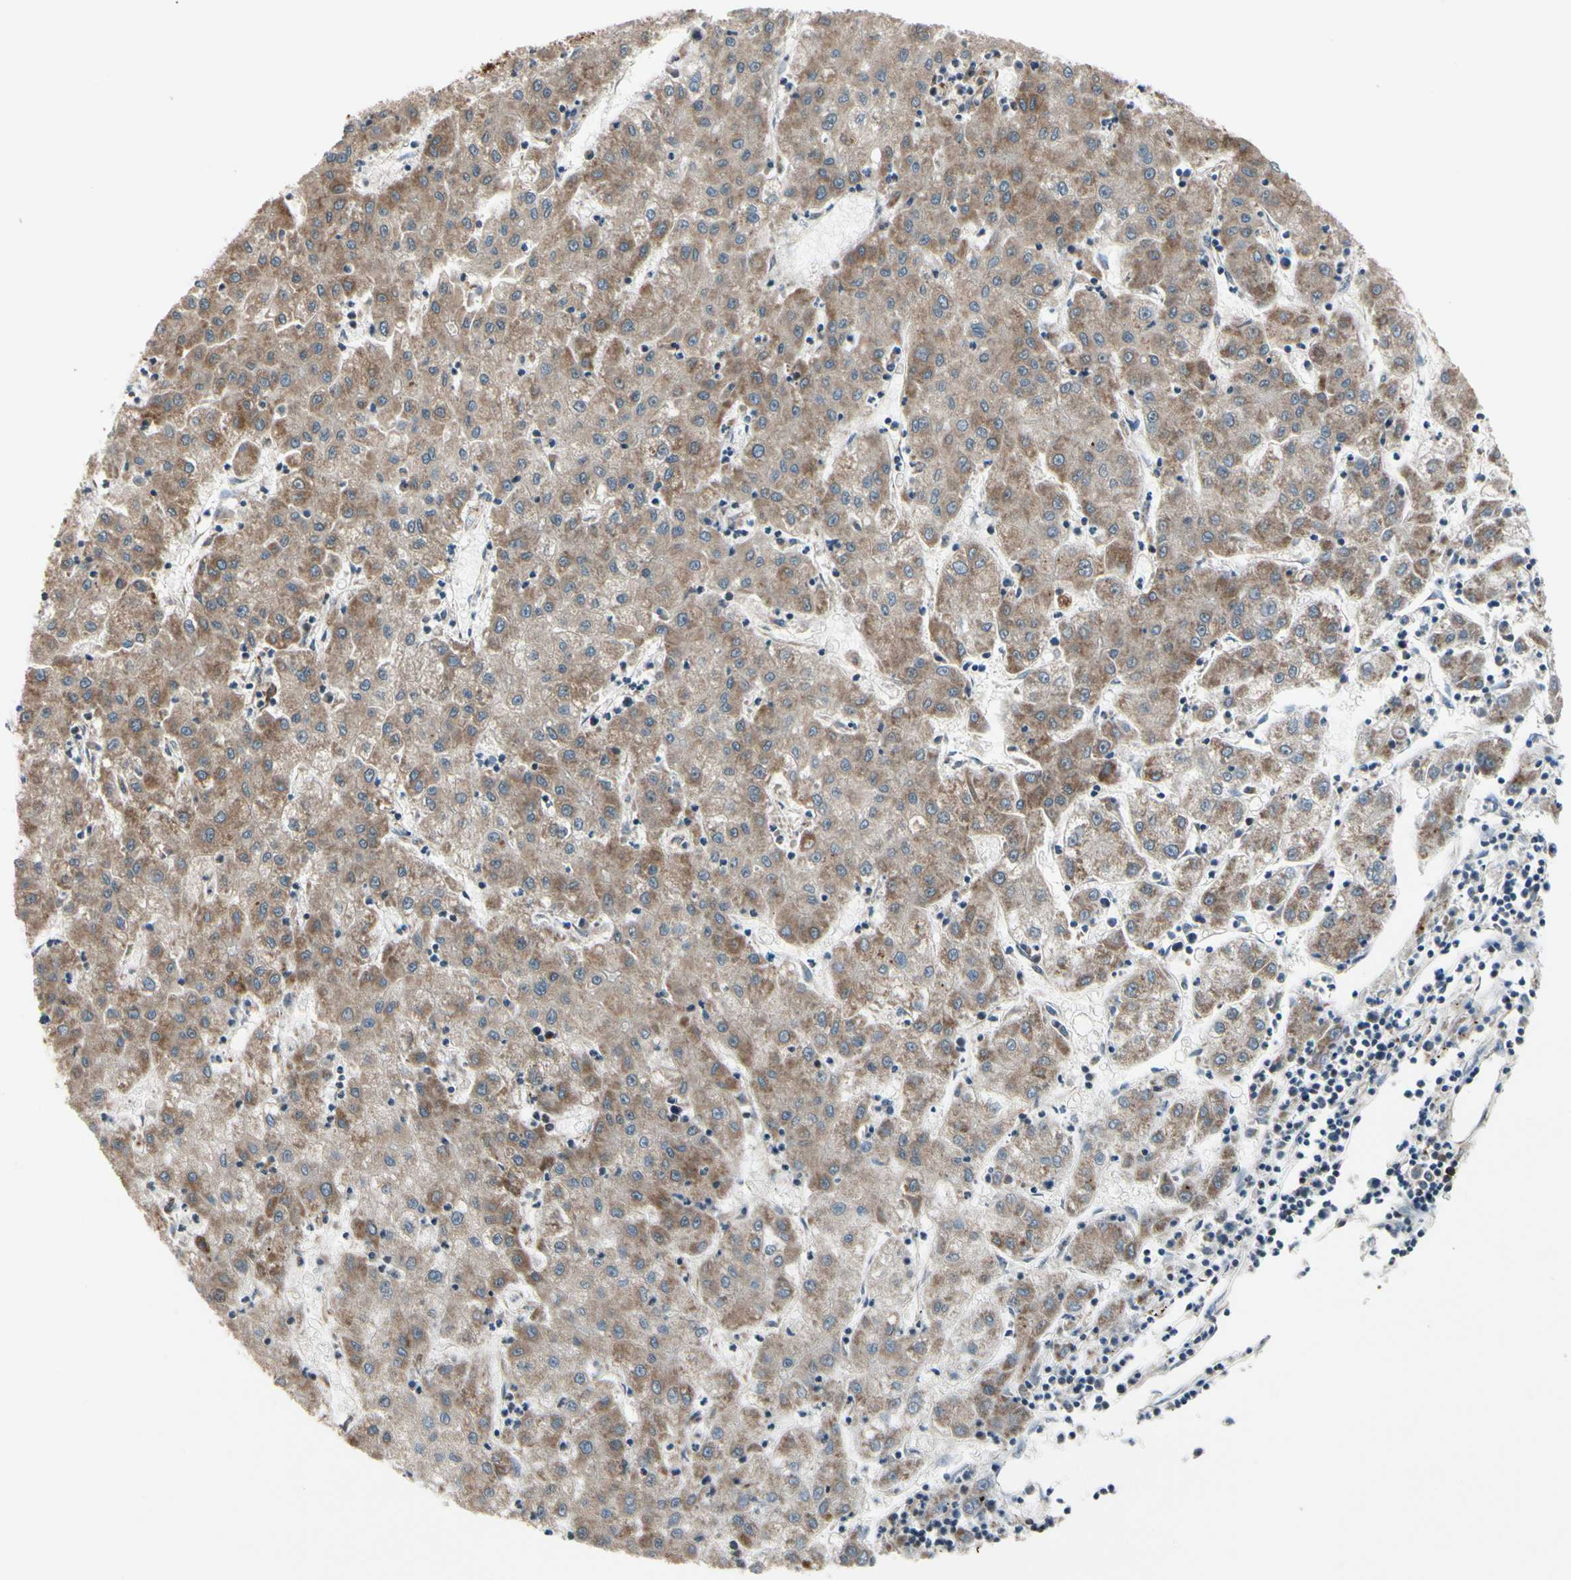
{"staining": {"intensity": "moderate", "quantity": ">75%", "location": "cytoplasmic/membranous"}, "tissue": "liver cancer", "cell_type": "Tumor cells", "image_type": "cancer", "snomed": [{"axis": "morphology", "description": "Carcinoma, Hepatocellular, NOS"}, {"axis": "topography", "description": "Liver"}], "caption": "Immunohistochemistry (IHC) (DAB (3,3'-diaminobenzidine)) staining of liver cancer exhibits moderate cytoplasmic/membranous protein expression in approximately >75% of tumor cells.", "gene": "CPT1A", "patient": {"sex": "male", "age": 72}}